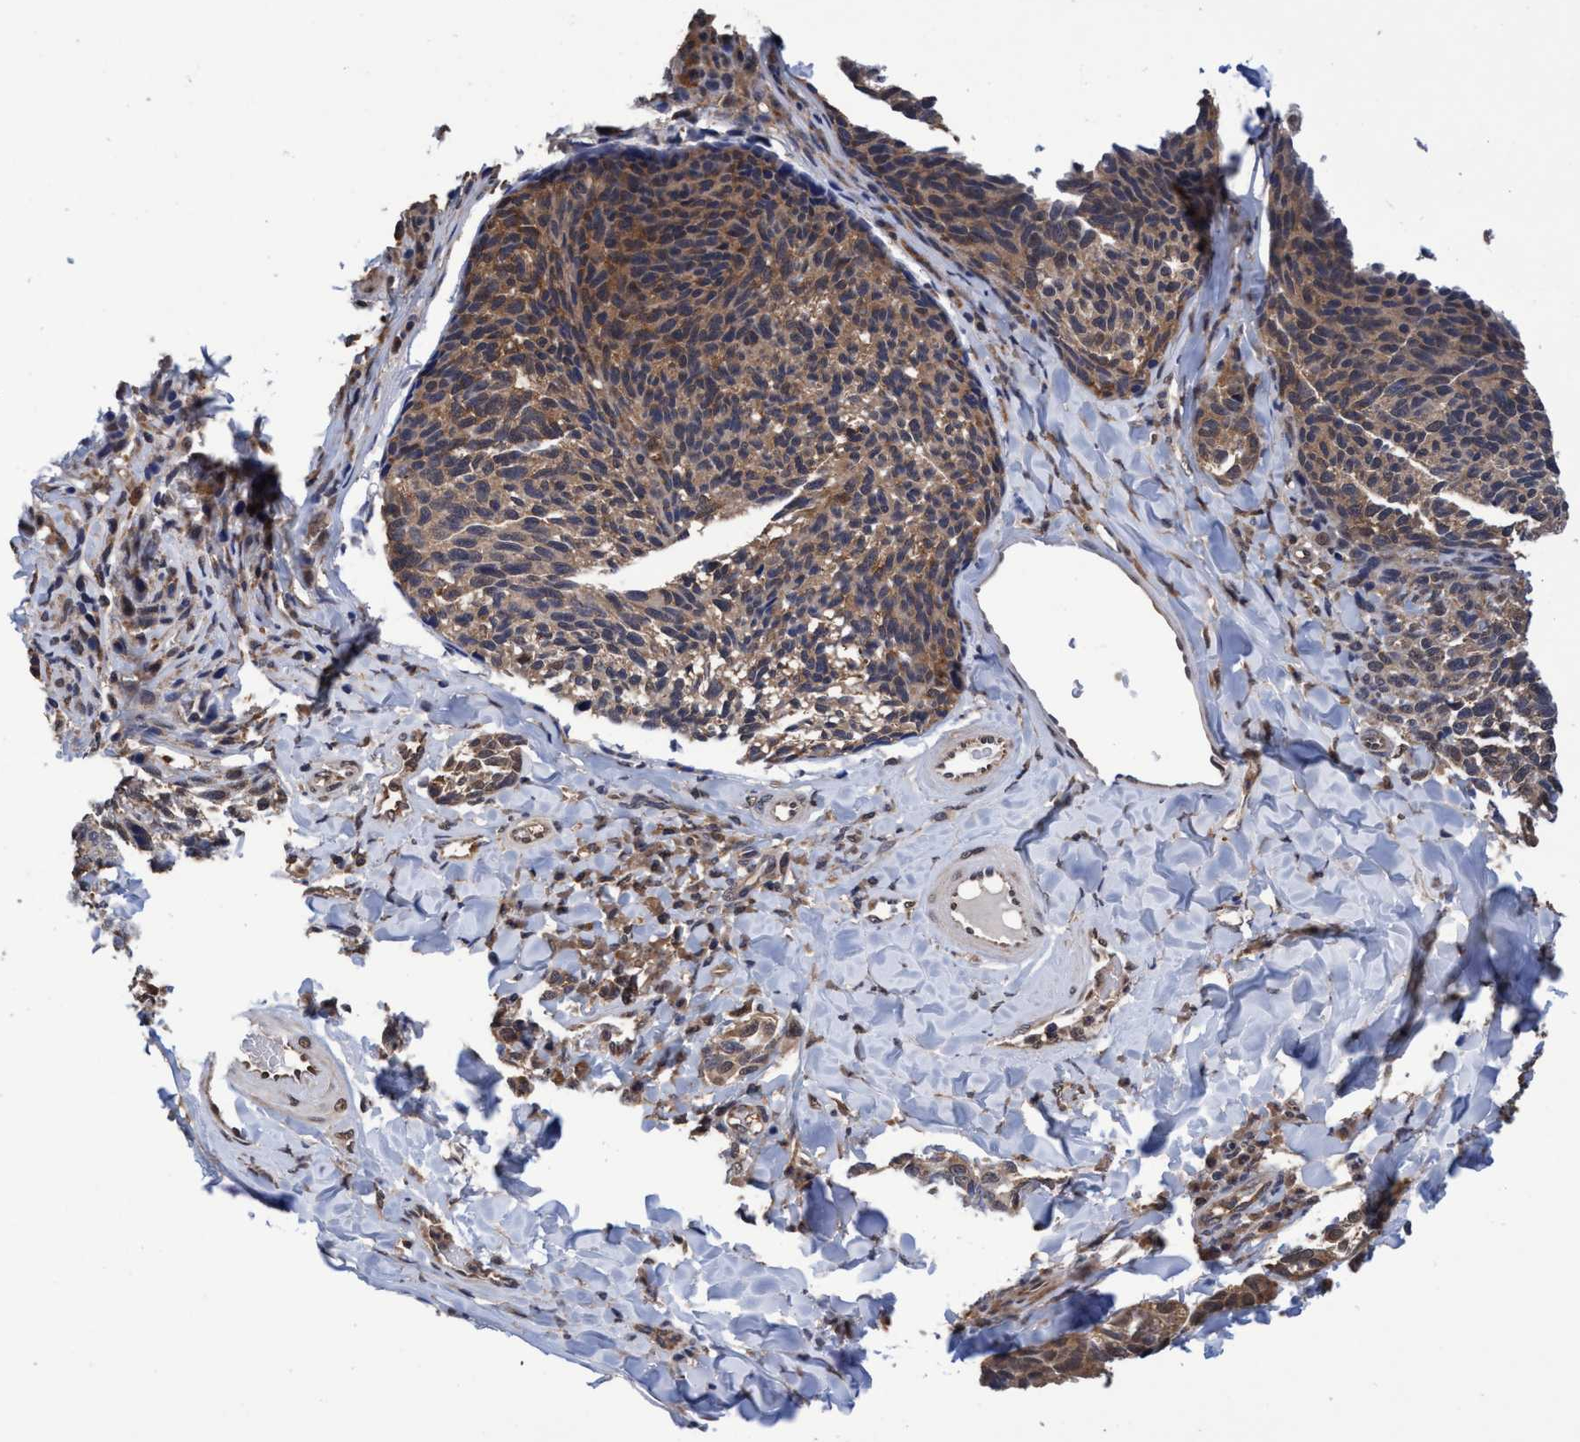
{"staining": {"intensity": "weak", "quantity": ">75%", "location": "cytoplasmic/membranous"}, "tissue": "melanoma", "cell_type": "Tumor cells", "image_type": "cancer", "snomed": [{"axis": "morphology", "description": "Malignant melanoma, NOS"}, {"axis": "topography", "description": "Skin"}], "caption": "Protein staining shows weak cytoplasmic/membranous positivity in about >75% of tumor cells in melanoma.", "gene": "PSMD12", "patient": {"sex": "female", "age": 73}}